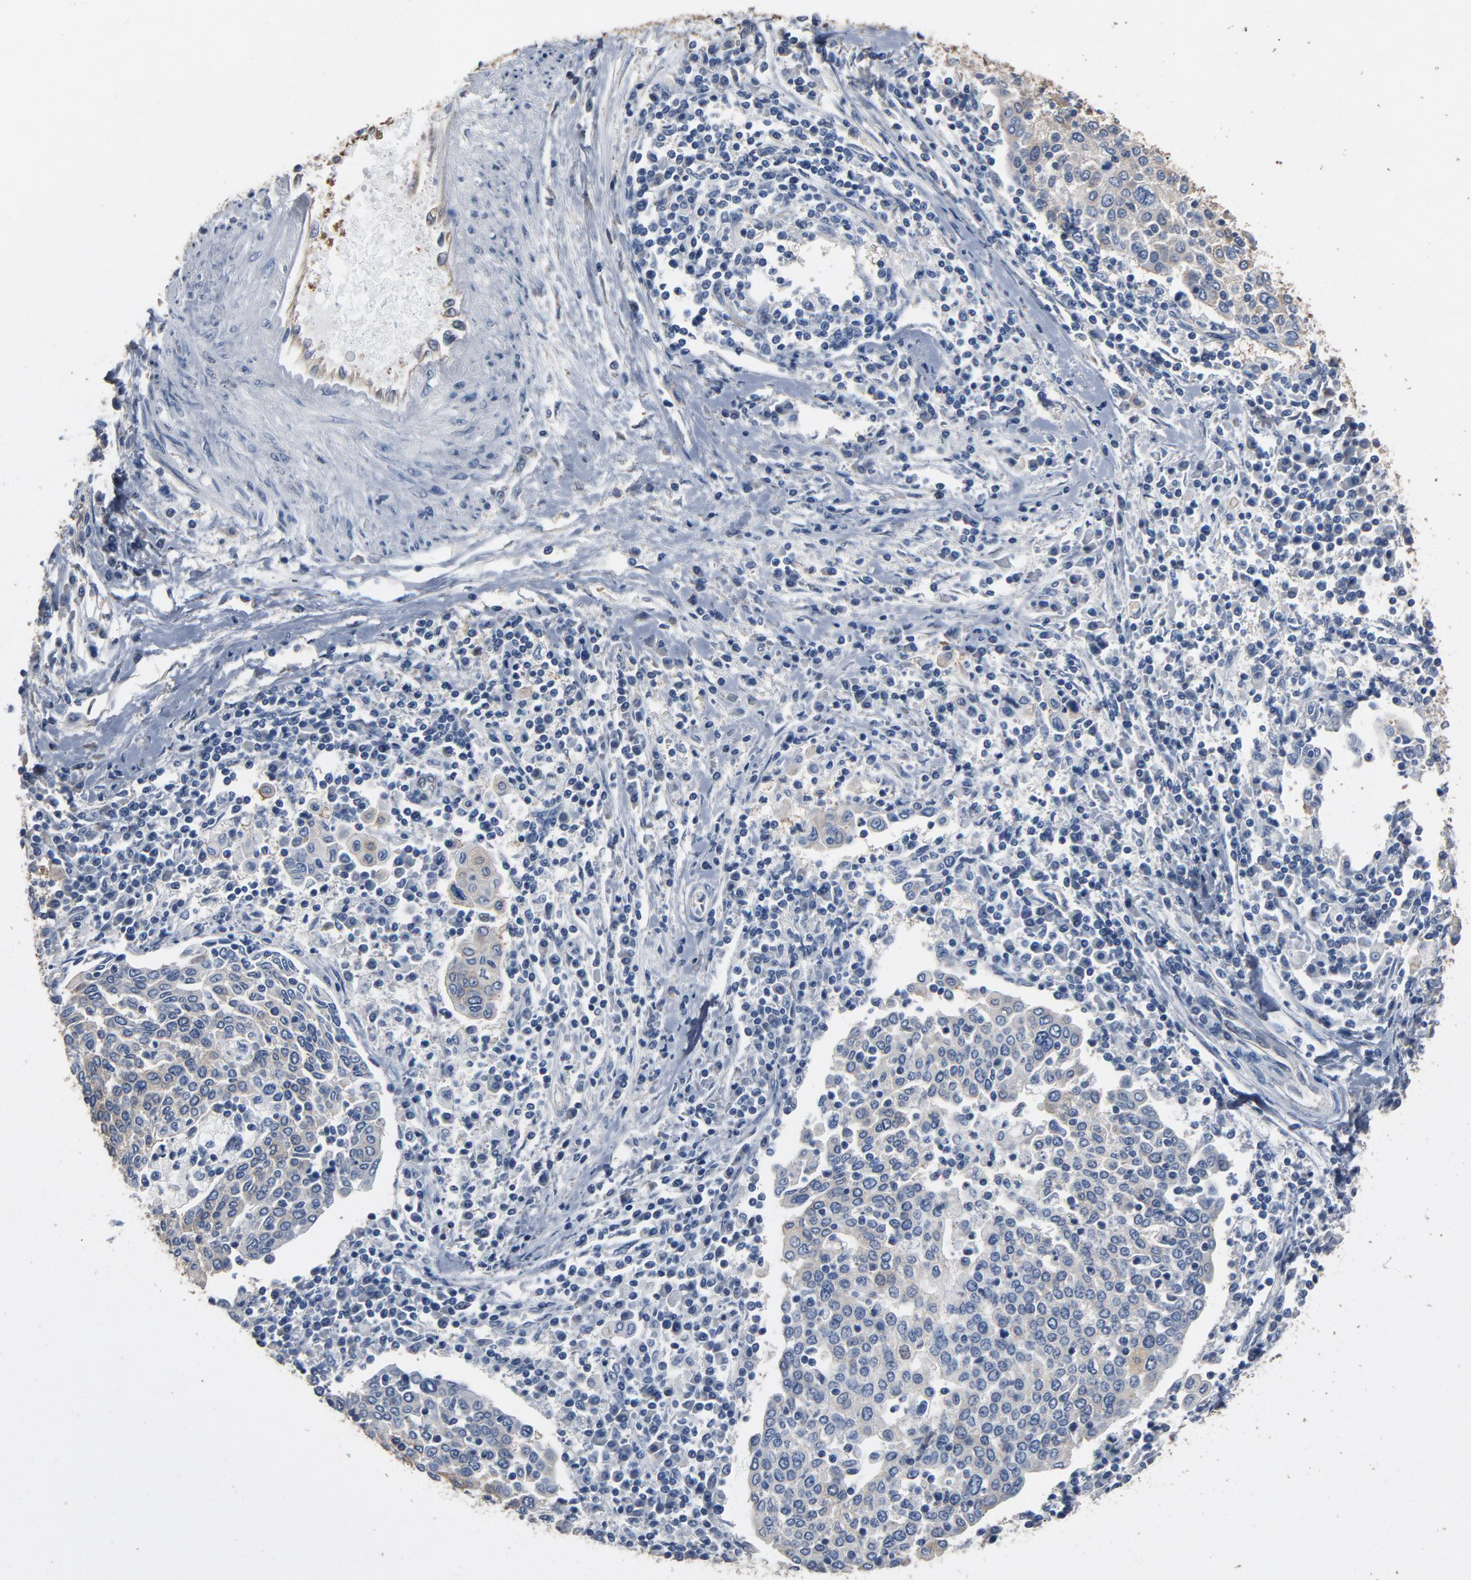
{"staining": {"intensity": "weak", "quantity": "<25%", "location": "cytoplasmic/membranous"}, "tissue": "cervical cancer", "cell_type": "Tumor cells", "image_type": "cancer", "snomed": [{"axis": "morphology", "description": "Squamous cell carcinoma, NOS"}, {"axis": "topography", "description": "Cervix"}], "caption": "A photomicrograph of human squamous cell carcinoma (cervical) is negative for staining in tumor cells. (DAB (3,3'-diaminobenzidine) immunohistochemistry (IHC) with hematoxylin counter stain).", "gene": "SOX6", "patient": {"sex": "female", "age": 40}}